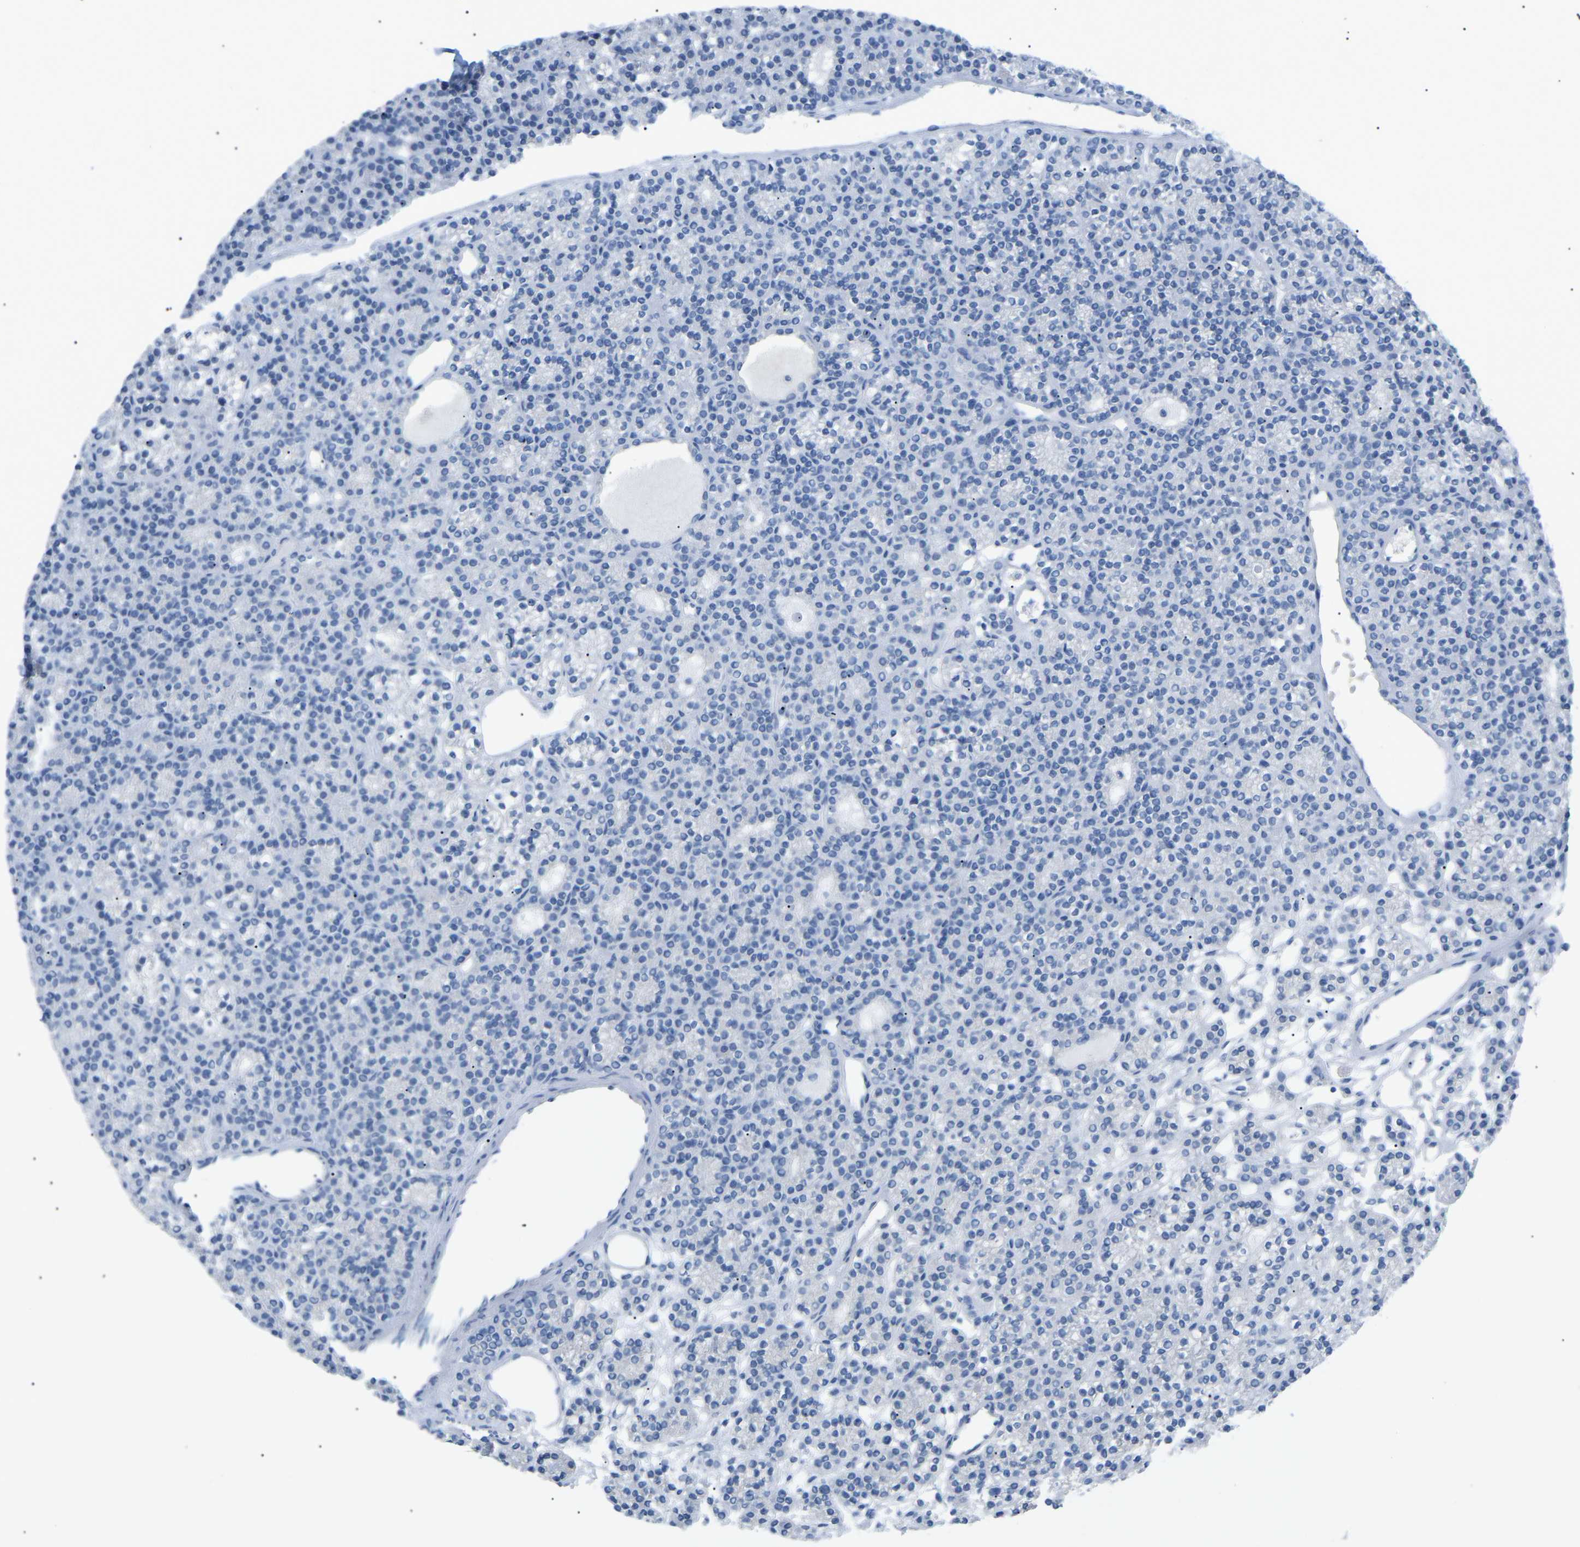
{"staining": {"intensity": "negative", "quantity": "none", "location": "none"}, "tissue": "parathyroid gland", "cell_type": "Glandular cells", "image_type": "normal", "snomed": [{"axis": "morphology", "description": "Normal tissue, NOS"}, {"axis": "morphology", "description": "Adenoma, NOS"}, {"axis": "topography", "description": "Parathyroid gland"}], "caption": "DAB (3,3'-diaminobenzidine) immunohistochemical staining of benign parathyroid gland exhibits no significant positivity in glandular cells.", "gene": "HBG2", "patient": {"sex": "female", "age": 64}}